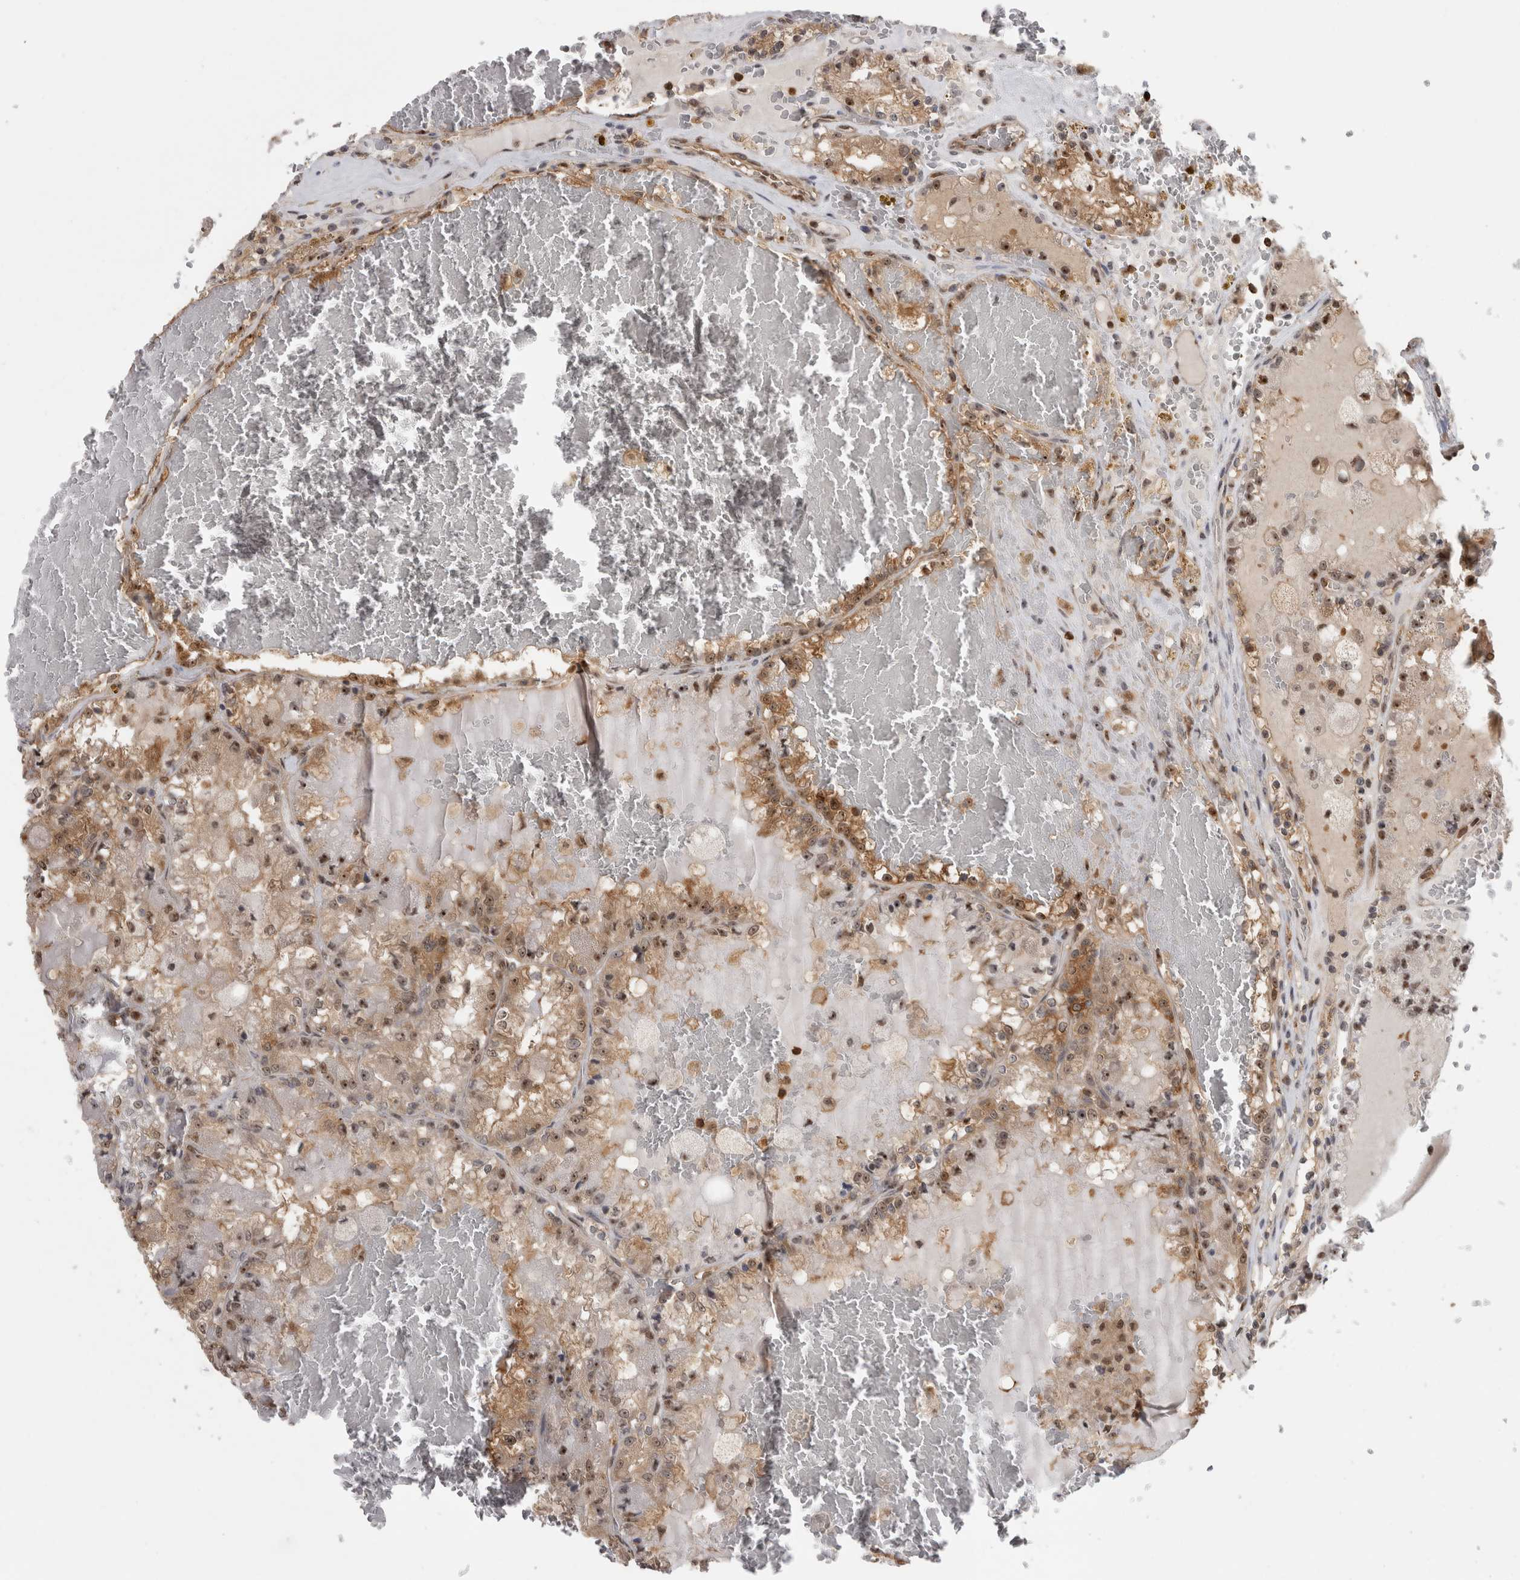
{"staining": {"intensity": "moderate", "quantity": ">75%", "location": "cytoplasmic/membranous,nuclear"}, "tissue": "renal cancer", "cell_type": "Tumor cells", "image_type": "cancer", "snomed": [{"axis": "morphology", "description": "Adenocarcinoma, NOS"}, {"axis": "topography", "description": "Kidney"}], "caption": "The micrograph reveals staining of renal cancer, revealing moderate cytoplasmic/membranous and nuclear protein staining (brown color) within tumor cells.", "gene": "TDRD7", "patient": {"sex": "female", "age": 56}}